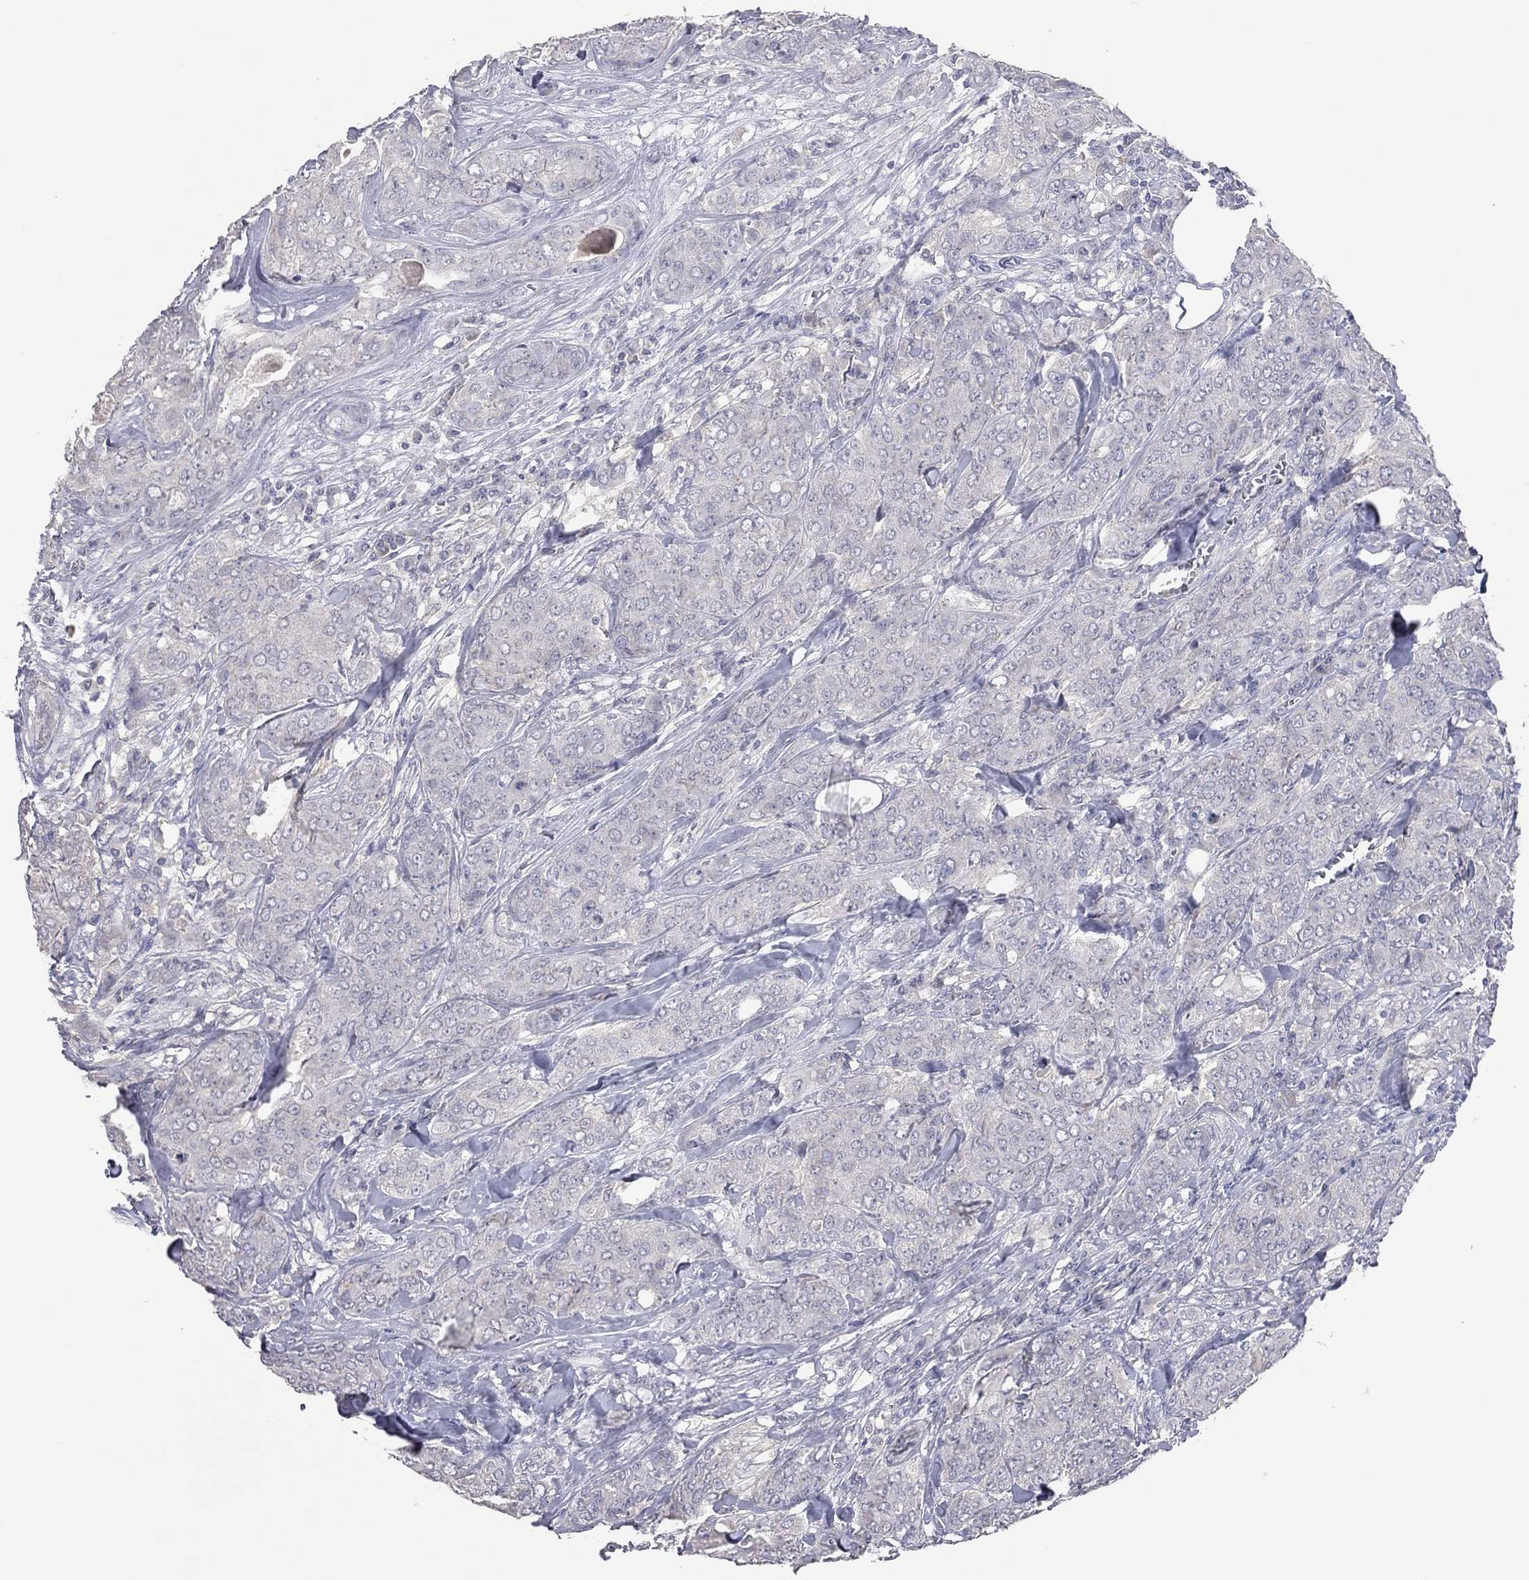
{"staining": {"intensity": "negative", "quantity": "none", "location": "none"}, "tissue": "breast cancer", "cell_type": "Tumor cells", "image_type": "cancer", "snomed": [{"axis": "morphology", "description": "Duct carcinoma"}, {"axis": "topography", "description": "Breast"}], "caption": "This is an IHC photomicrograph of invasive ductal carcinoma (breast). There is no positivity in tumor cells.", "gene": "MMP13", "patient": {"sex": "female", "age": 43}}